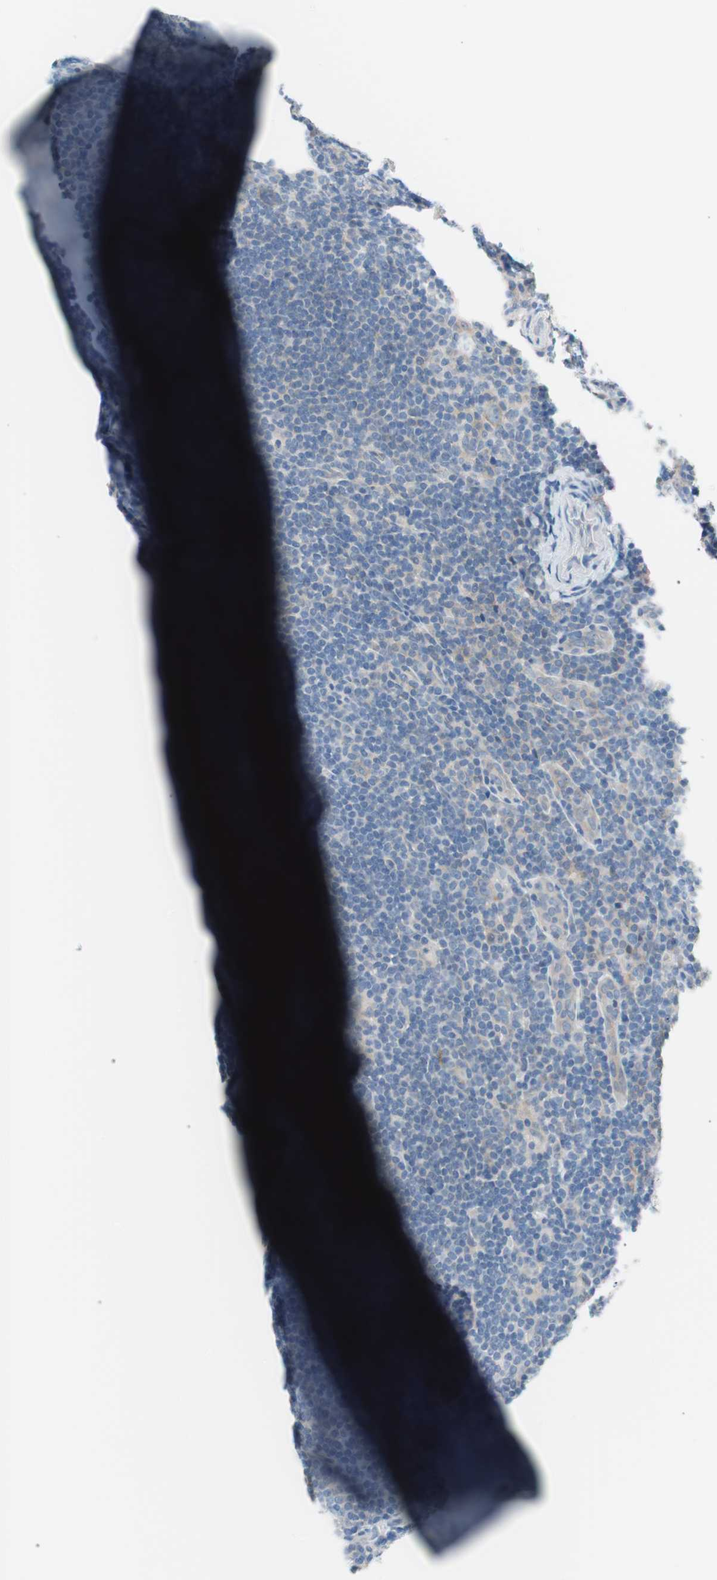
{"staining": {"intensity": "negative", "quantity": "none", "location": "none"}, "tissue": "lymphoma", "cell_type": "Tumor cells", "image_type": "cancer", "snomed": [{"axis": "morphology", "description": "Hodgkin's disease, NOS"}, {"axis": "topography", "description": "Lymph node"}], "caption": "The photomicrograph demonstrates no staining of tumor cells in Hodgkin's disease.", "gene": "VIL1", "patient": {"sex": "female", "age": 57}}